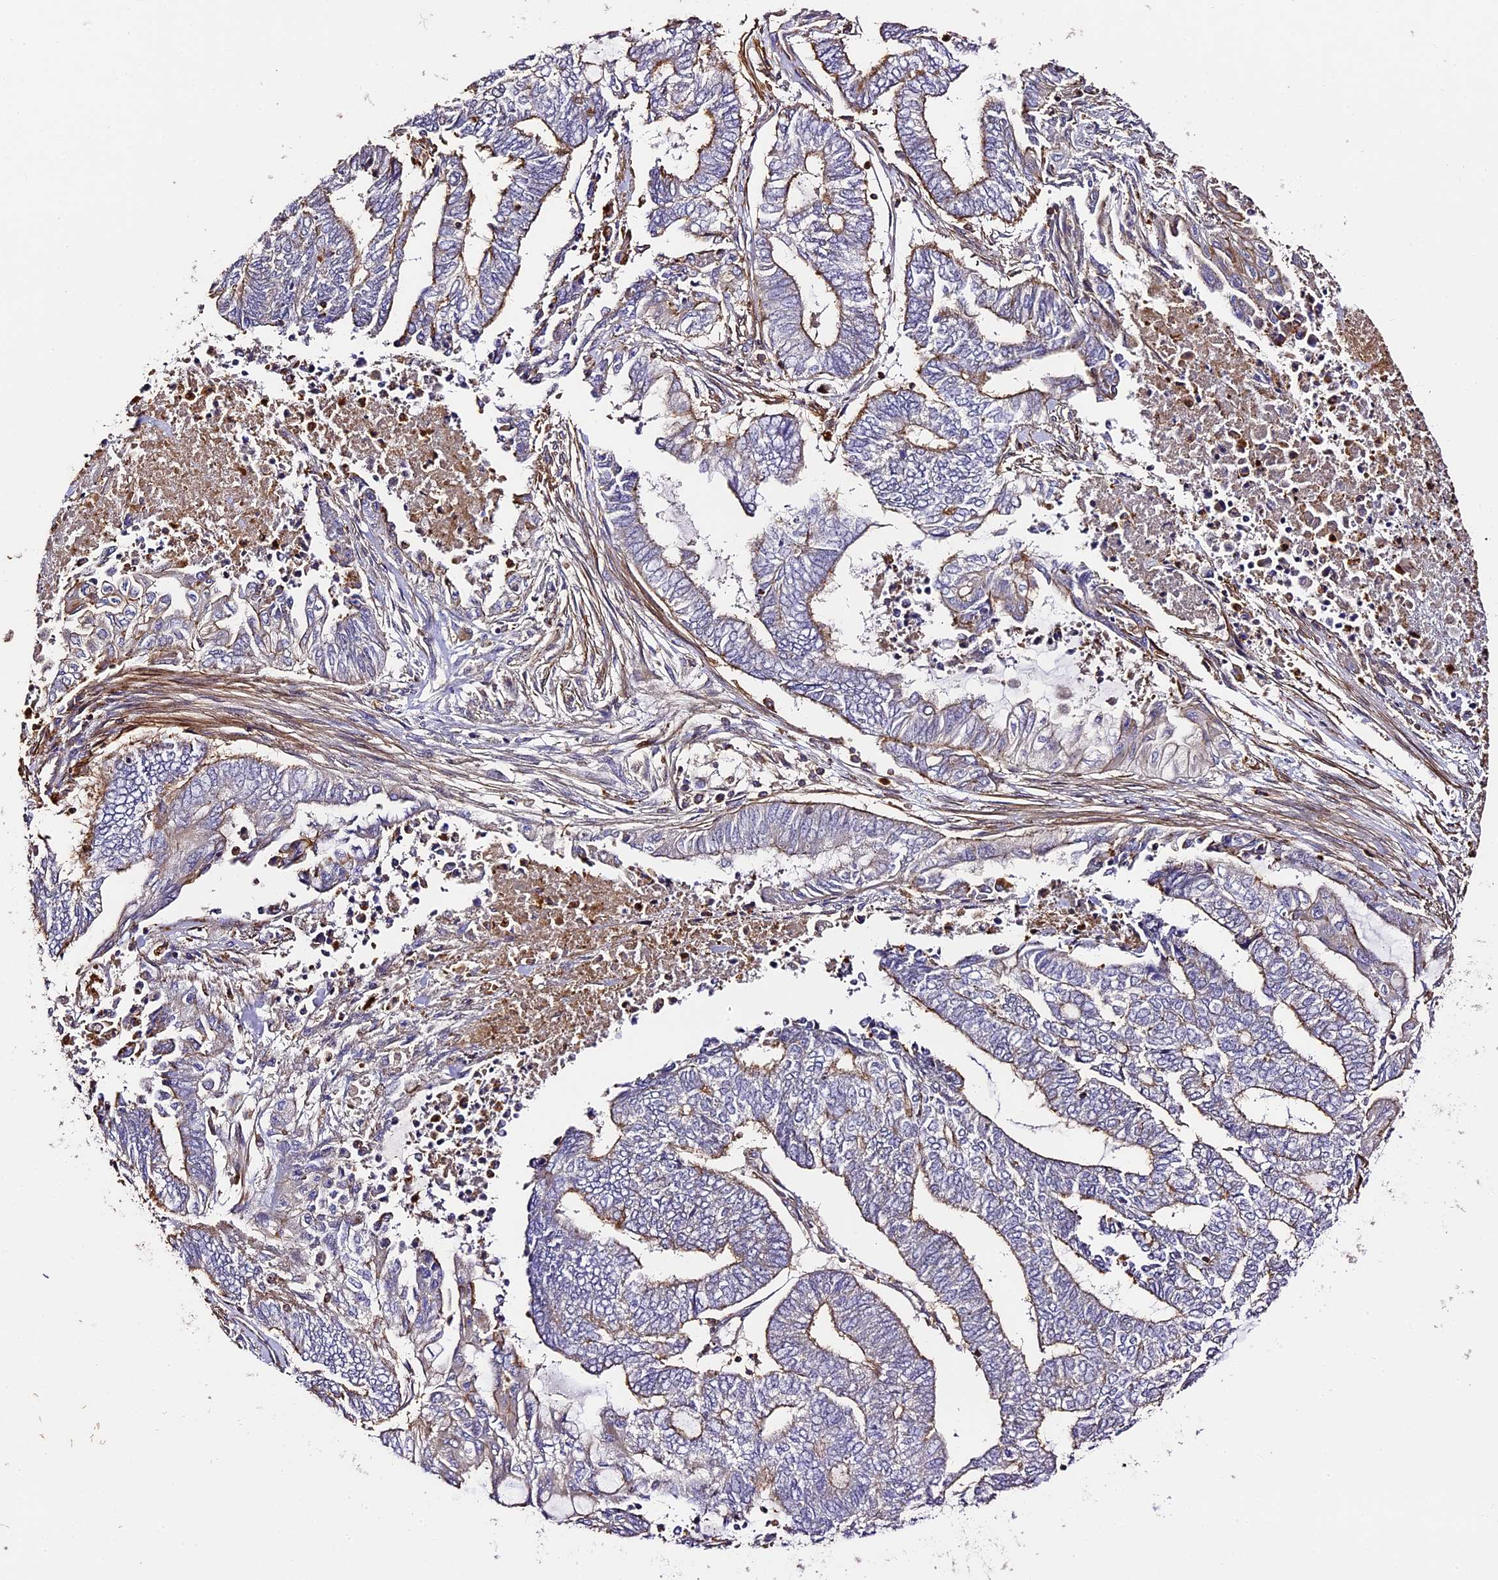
{"staining": {"intensity": "moderate", "quantity": "<25%", "location": "cytoplasmic/membranous"}, "tissue": "endometrial cancer", "cell_type": "Tumor cells", "image_type": "cancer", "snomed": [{"axis": "morphology", "description": "Adenocarcinoma, NOS"}, {"axis": "topography", "description": "Uterus"}, {"axis": "topography", "description": "Endometrium"}], "caption": "Moderate cytoplasmic/membranous expression for a protein is present in about <25% of tumor cells of endometrial adenocarcinoma using immunohistochemistry.", "gene": "RAPSN", "patient": {"sex": "female", "age": 70}}